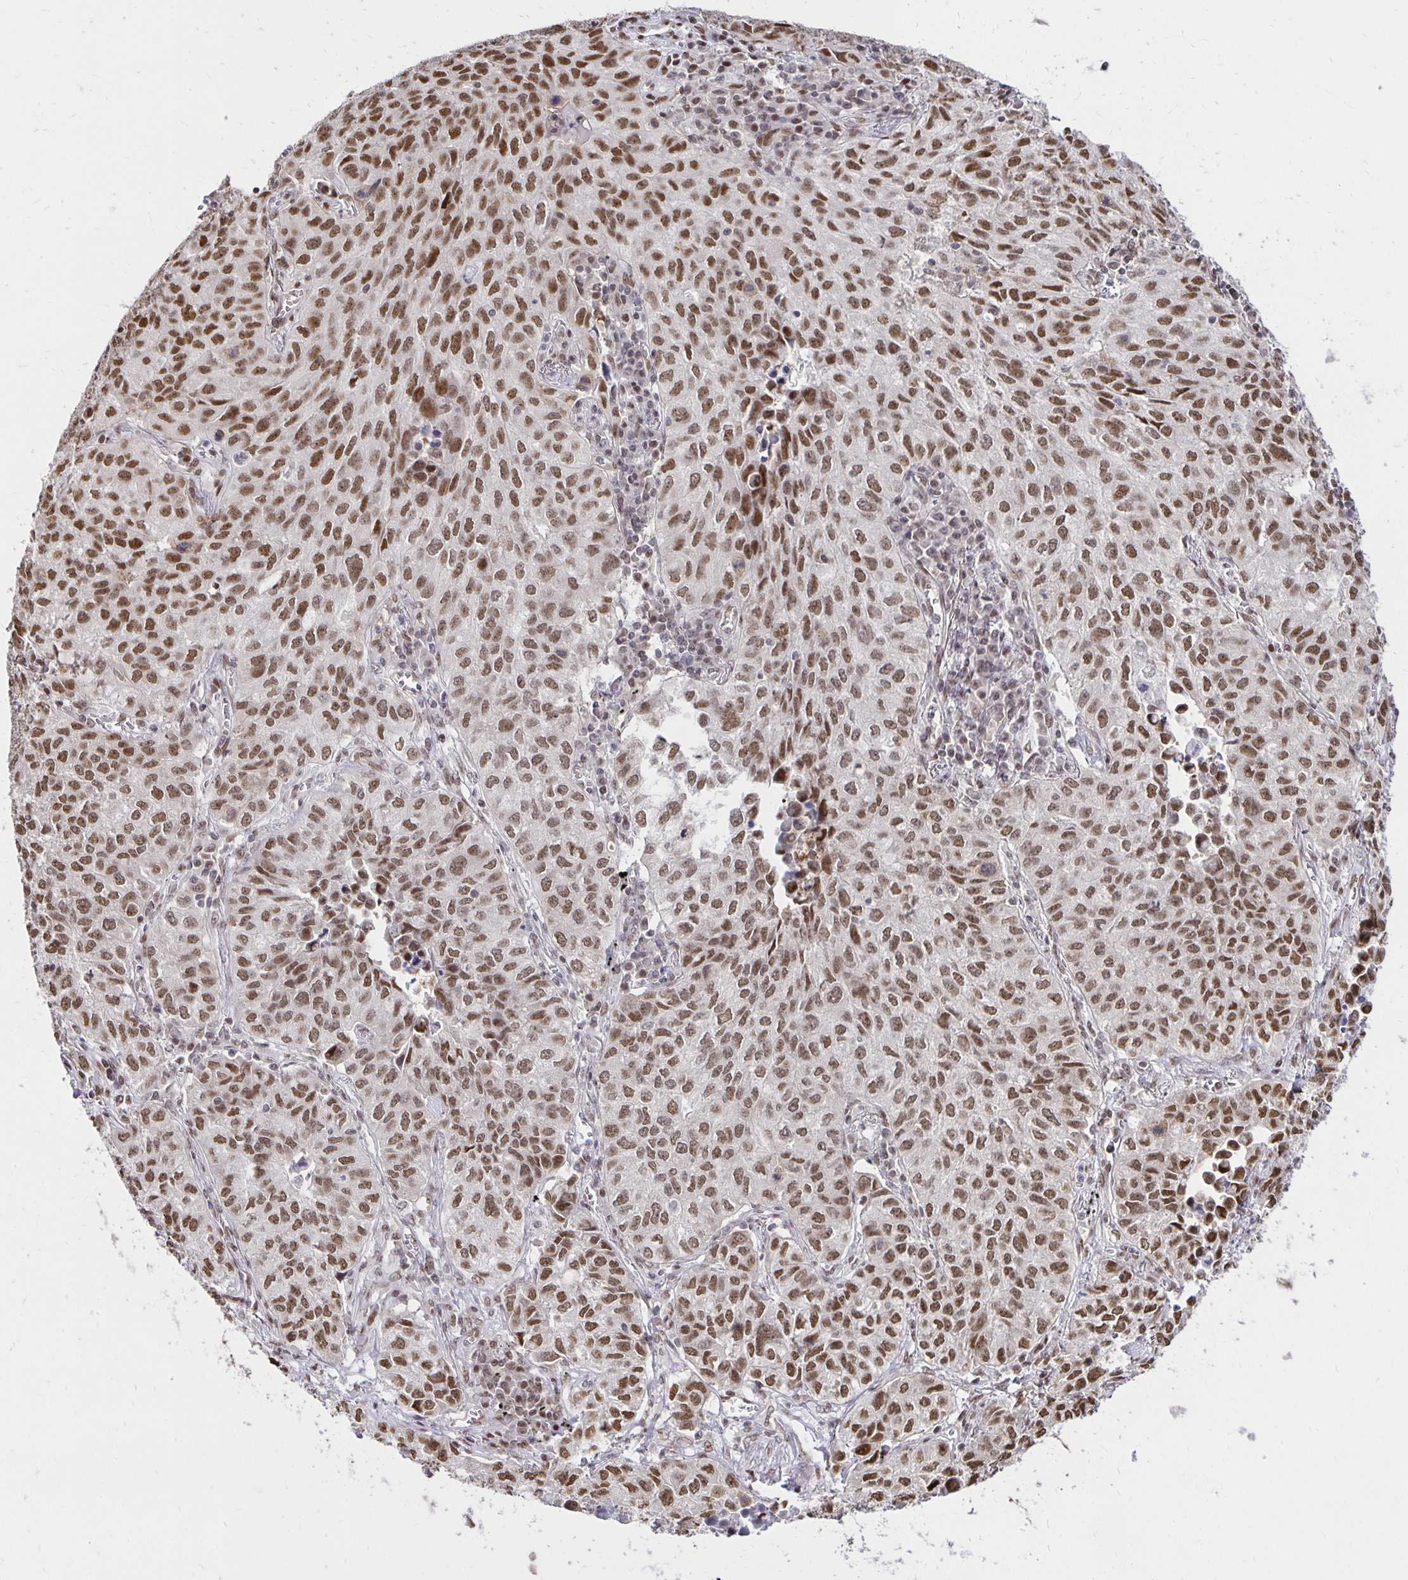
{"staining": {"intensity": "moderate", "quantity": ">75%", "location": "nuclear"}, "tissue": "lung cancer", "cell_type": "Tumor cells", "image_type": "cancer", "snomed": [{"axis": "morphology", "description": "Adenocarcinoma, NOS"}, {"axis": "topography", "description": "Lung"}], "caption": "There is medium levels of moderate nuclear expression in tumor cells of lung cancer, as demonstrated by immunohistochemical staining (brown color).", "gene": "ZNF579", "patient": {"sex": "female", "age": 50}}